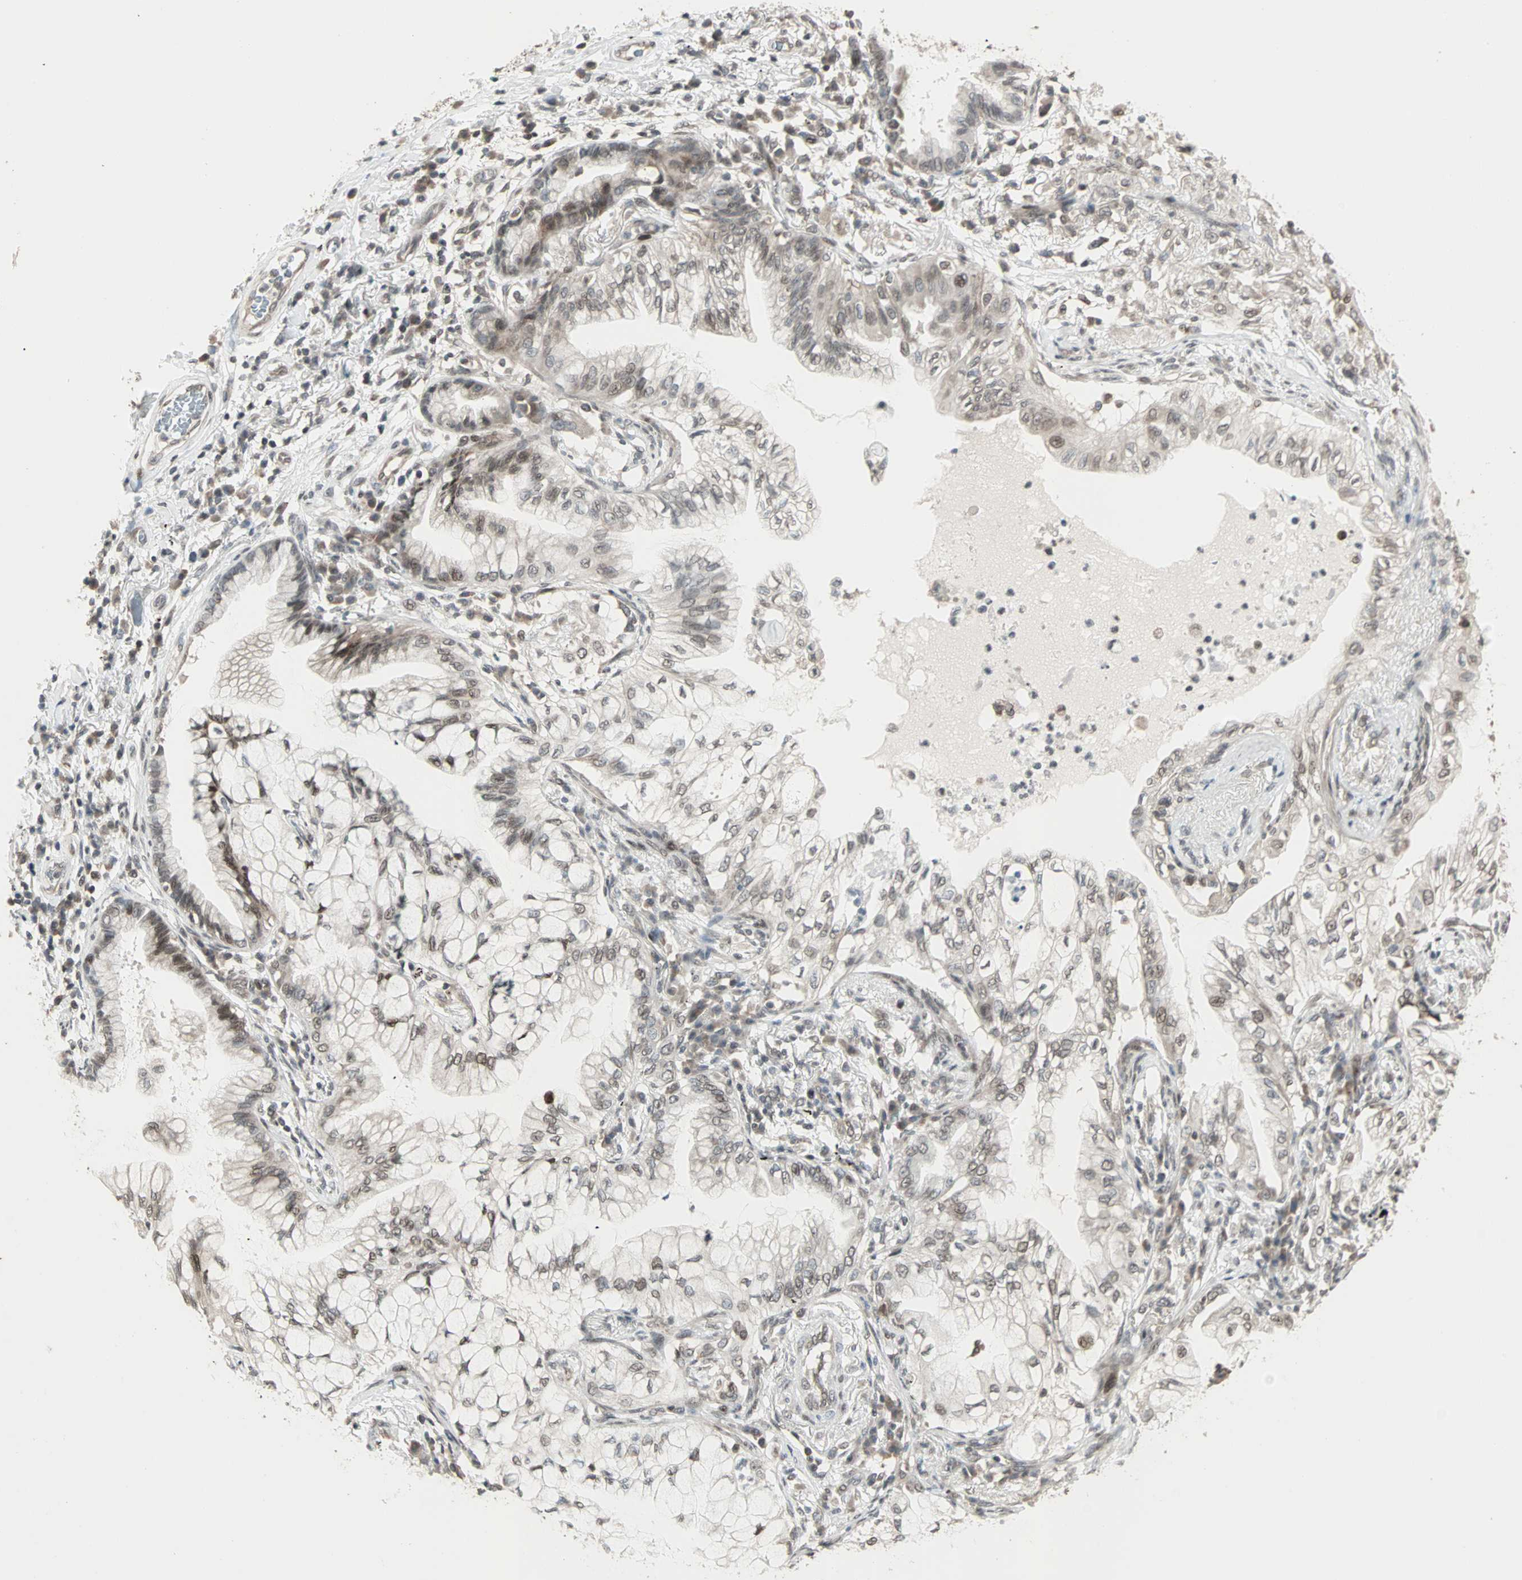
{"staining": {"intensity": "weak", "quantity": "25%-75%", "location": "cytoplasmic/membranous,nuclear"}, "tissue": "lung cancer", "cell_type": "Tumor cells", "image_type": "cancer", "snomed": [{"axis": "morphology", "description": "Adenocarcinoma, NOS"}, {"axis": "topography", "description": "Lung"}], "caption": "Human adenocarcinoma (lung) stained with a brown dye demonstrates weak cytoplasmic/membranous and nuclear positive staining in about 25%-75% of tumor cells.", "gene": "CBLC", "patient": {"sex": "female", "age": 70}}